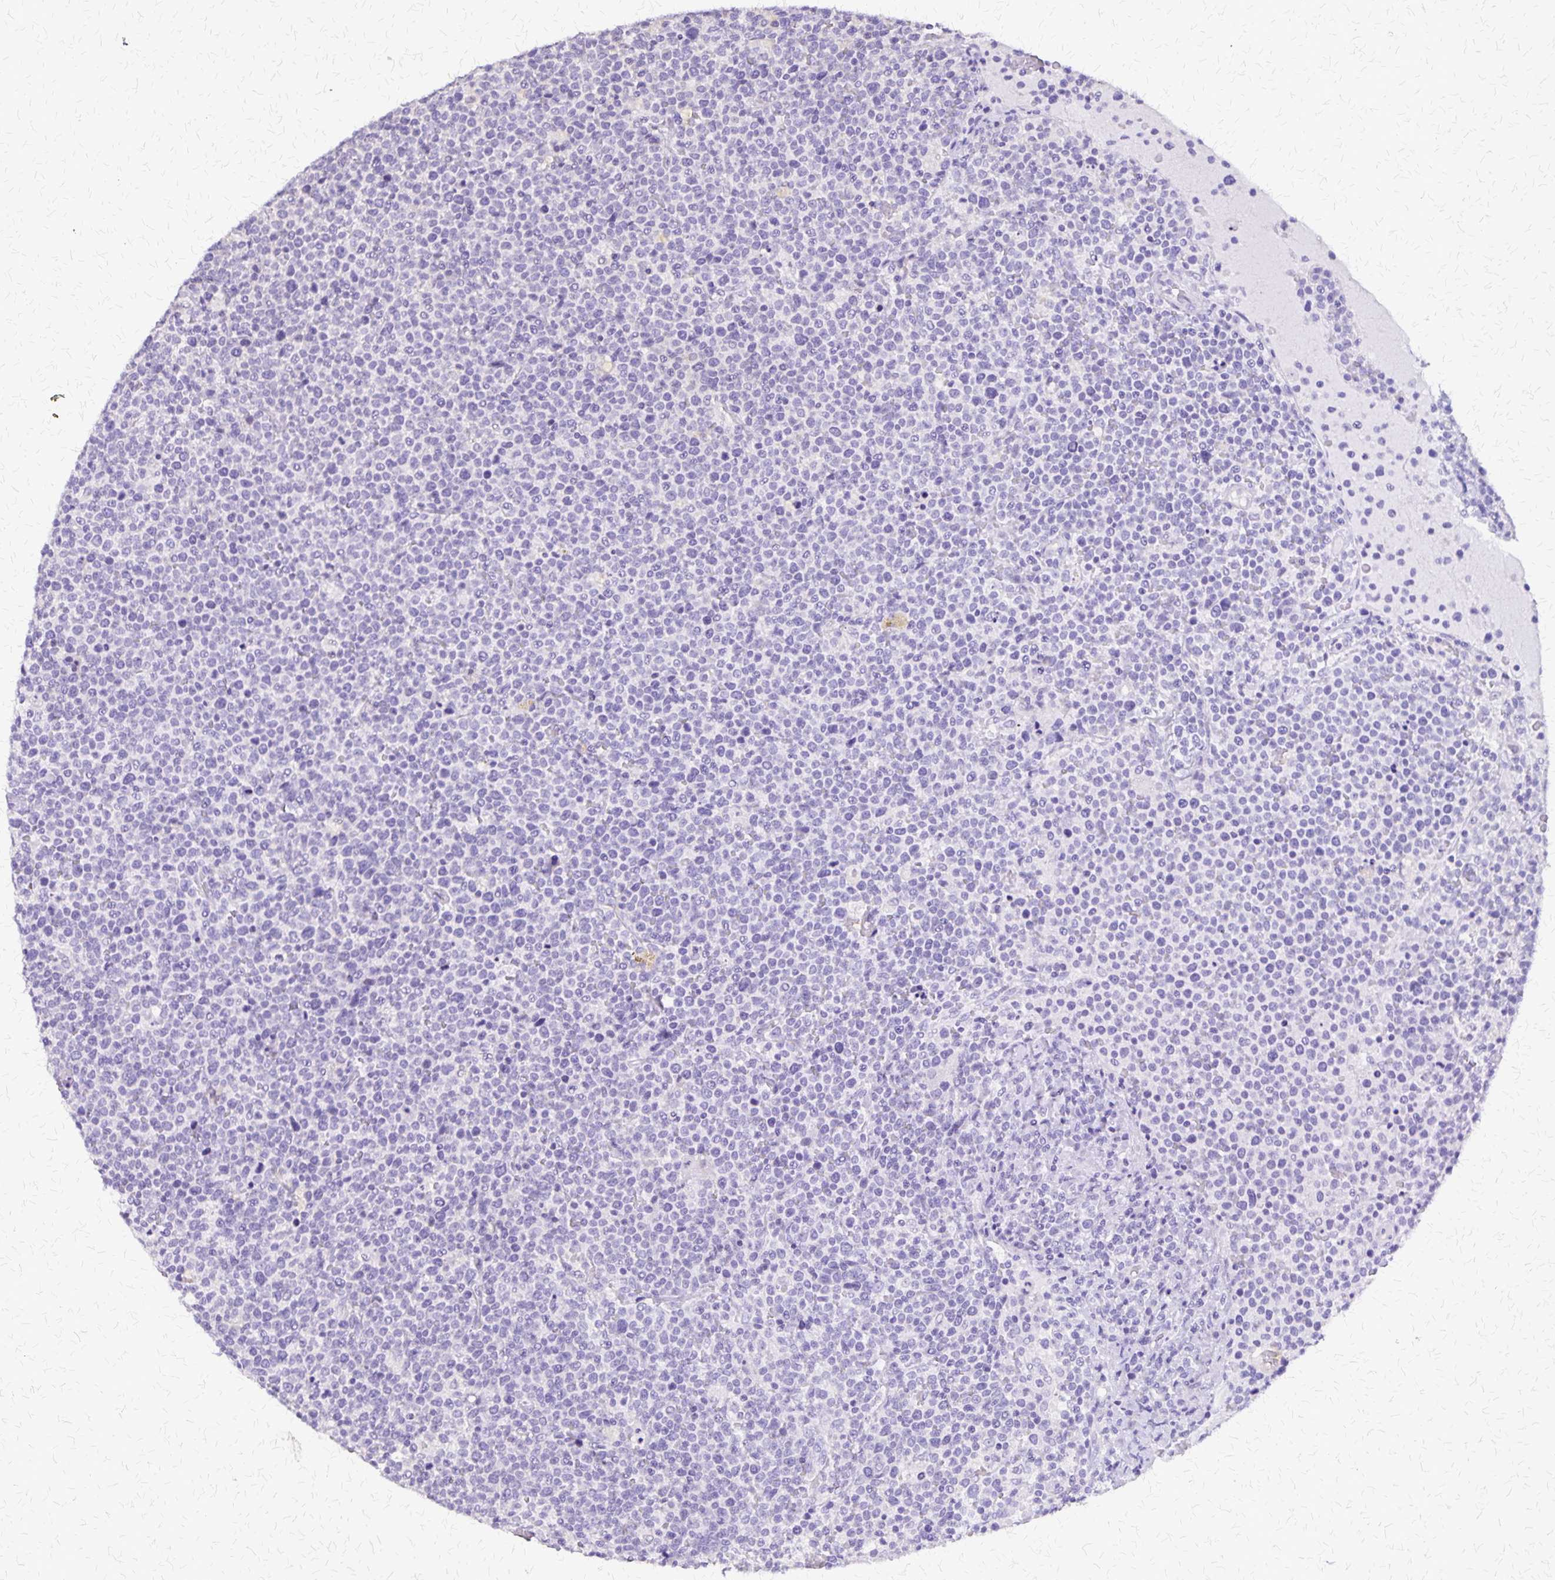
{"staining": {"intensity": "negative", "quantity": "none", "location": "none"}, "tissue": "lymphoma", "cell_type": "Tumor cells", "image_type": "cancer", "snomed": [{"axis": "morphology", "description": "Malignant lymphoma, non-Hodgkin's type, High grade"}, {"axis": "topography", "description": "Lymph node"}], "caption": "Tumor cells show no significant protein expression in high-grade malignant lymphoma, non-Hodgkin's type. The staining was performed using DAB (3,3'-diaminobenzidine) to visualize the protein expression in brown, while the nuclei were stained in blue with hematoxylin (Magnification: 20x).", "gene": "SI", "patient": {"sex": "male", "age": 61}}